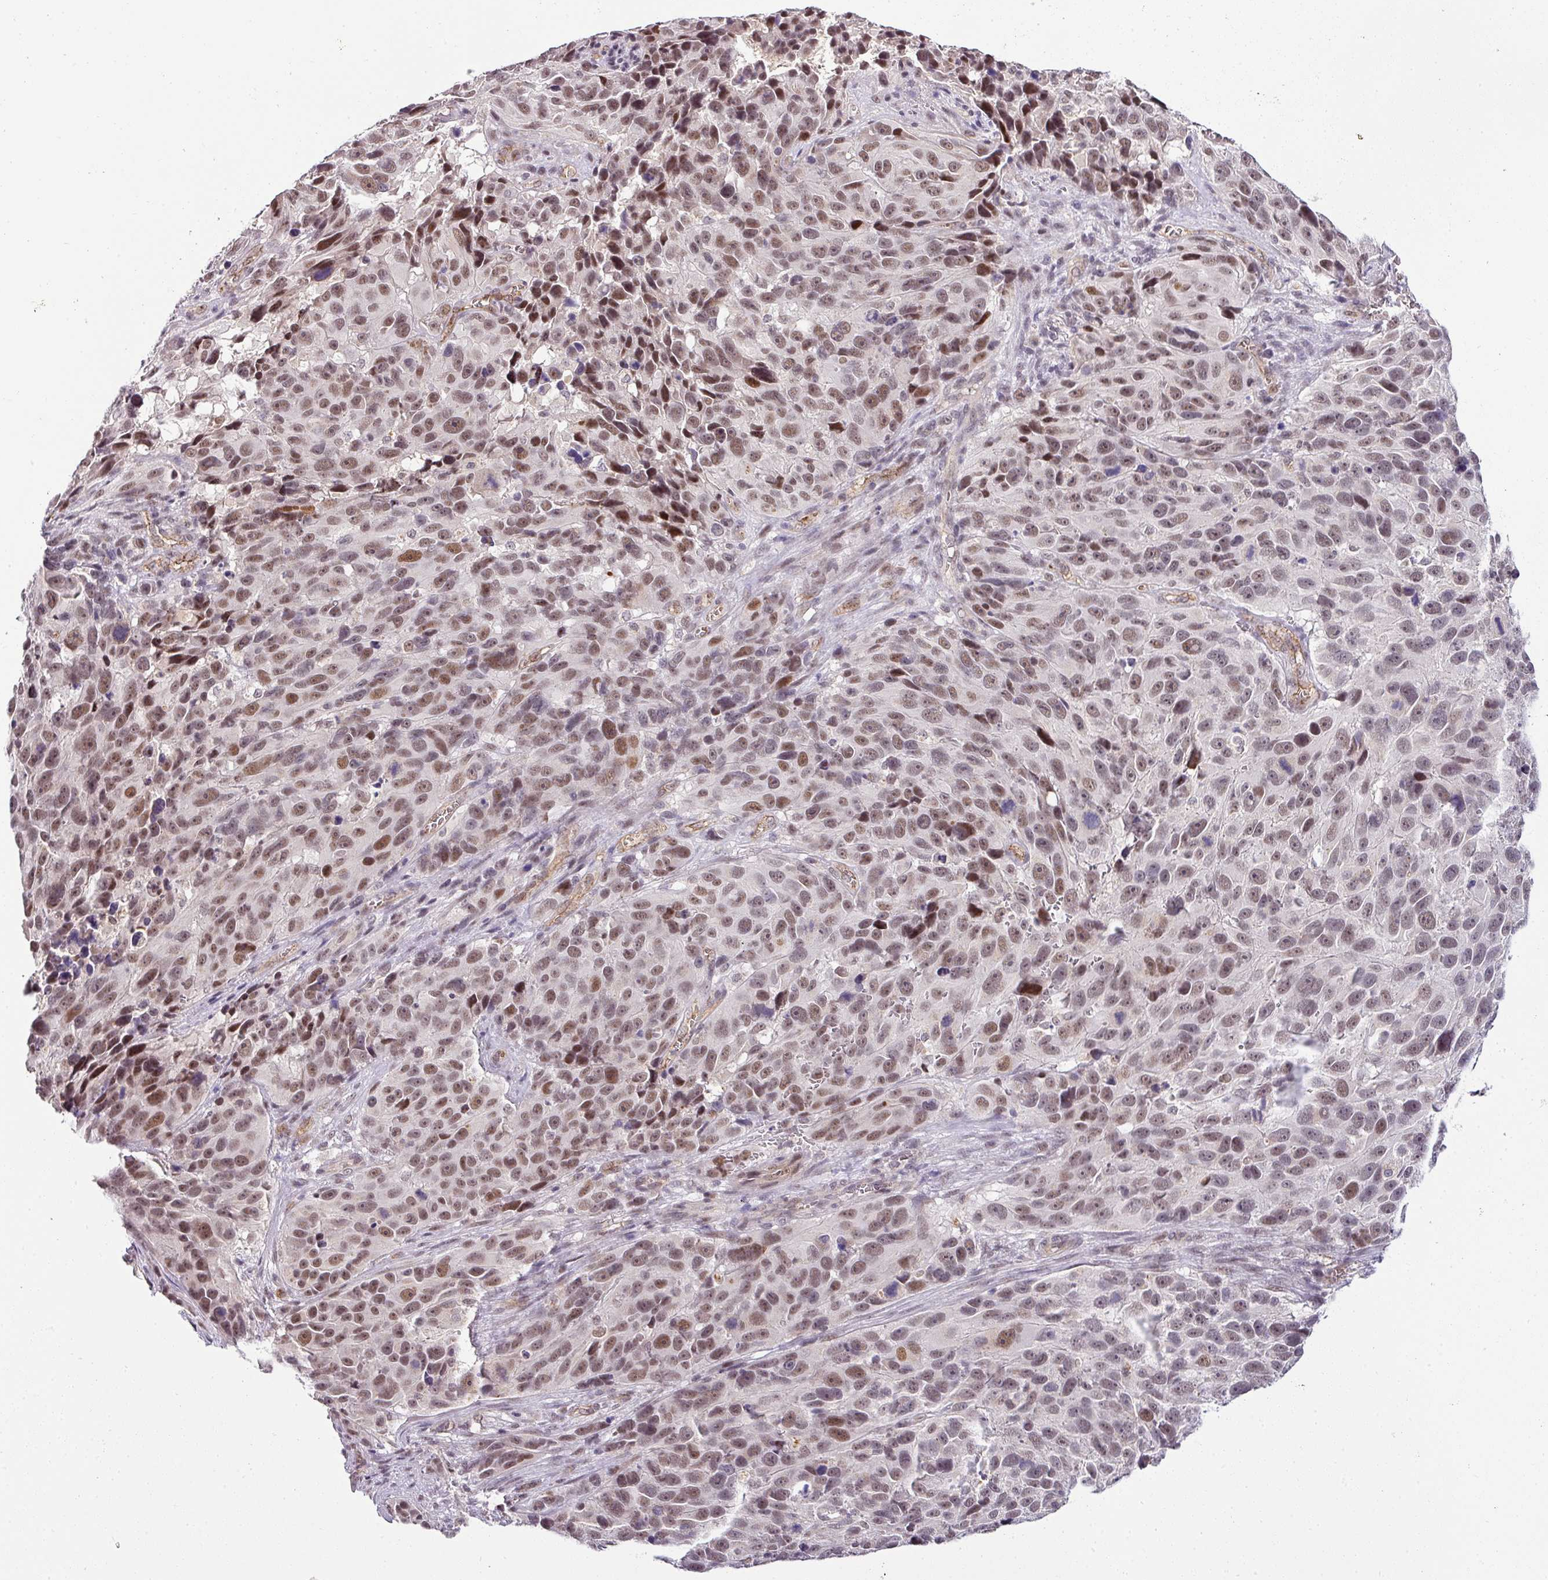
{"staining": {"intensity": "moderate", "quantity": ">75%", "location": "nuclear"}, "tissue": "melanoma", "cell_type": "Tumor cells", "image_type": "cancer", "snomed": [{"axis": "morphology", "description": "Malignant melanoma, NOS"}, {"axis": "topography", "description": "Skin"}], "caption": "High-magnification brightfield microscopy of malignant melanoma stained with DAB (brown) and counterstained with hematoxylin (blue). tumor cells exhibit moderate nuclear positivity is present in approximately>75% of cells. The staining is performed using DAB brown chromogen to label protein expression. The nuclei are counter-stained blue using hematoxylin.", "gene": "NAPSA", "patient": {"sex": "male", "age": 84}}